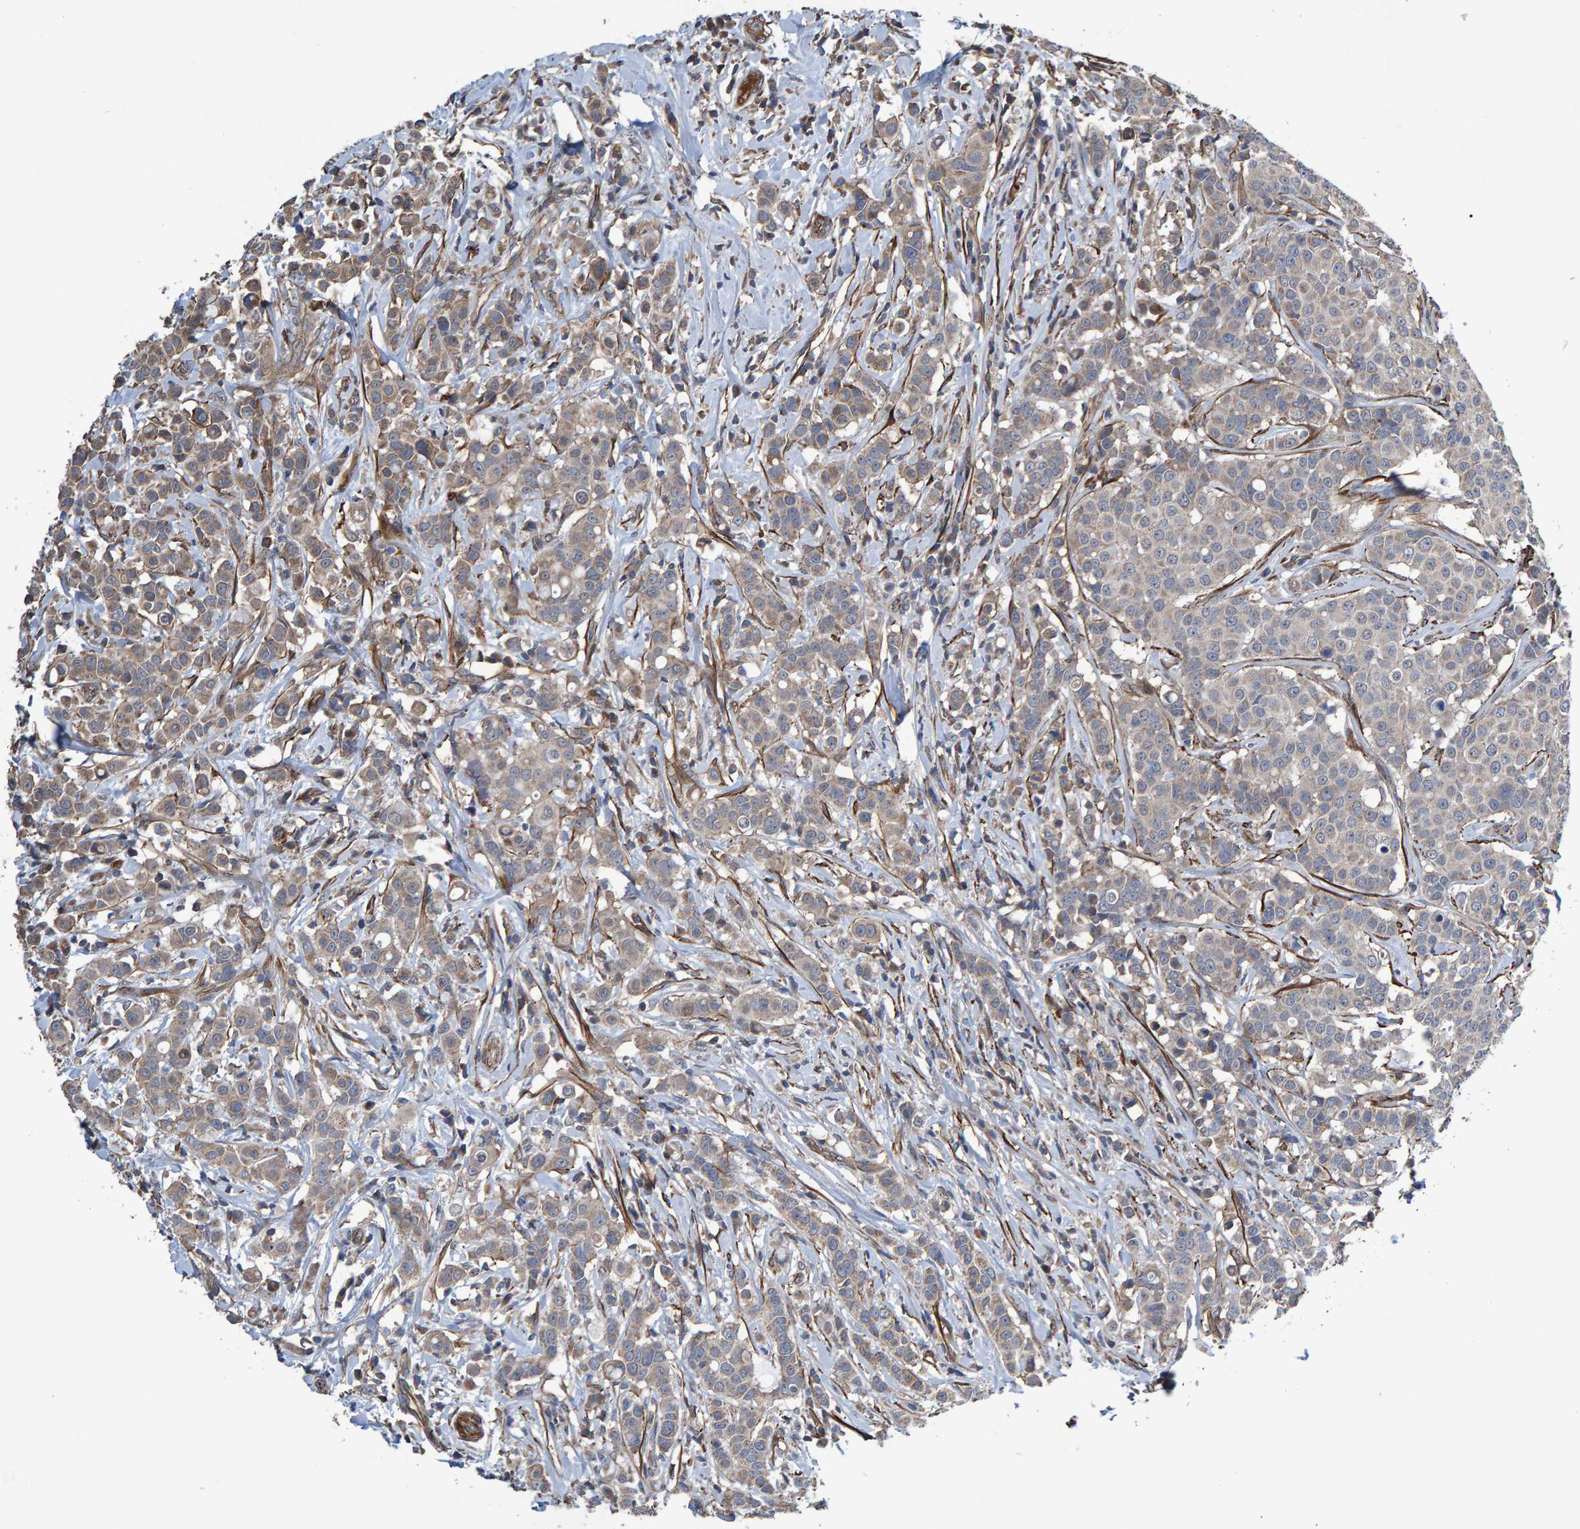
{"staining": {"intensity": "weak", "quantity": ">75%", "location": "cytoplasmic/membranous"}, "tissue": "breast cancer", "cell_type": "Tumor cells", "image_type": "cancer", "snomed": [{"axis": "morphology", "description": "Duct carcinoma"}, {"axis": "topography", "description": "Breast"}], "caption": "IHC staining of breast cancer, which demonstrates low levels of weak cytoplasmic/membranous positivity in approximately >75% of tumor cells indicating weak cytoplasmic/membranous protein expression. The staining was performed using DAB (brown) for protein detection and nuclei were counterstained in hematoxylin (blue).", "gene": "SLIT2", "patient": {"sex": "female", "age": 27}}